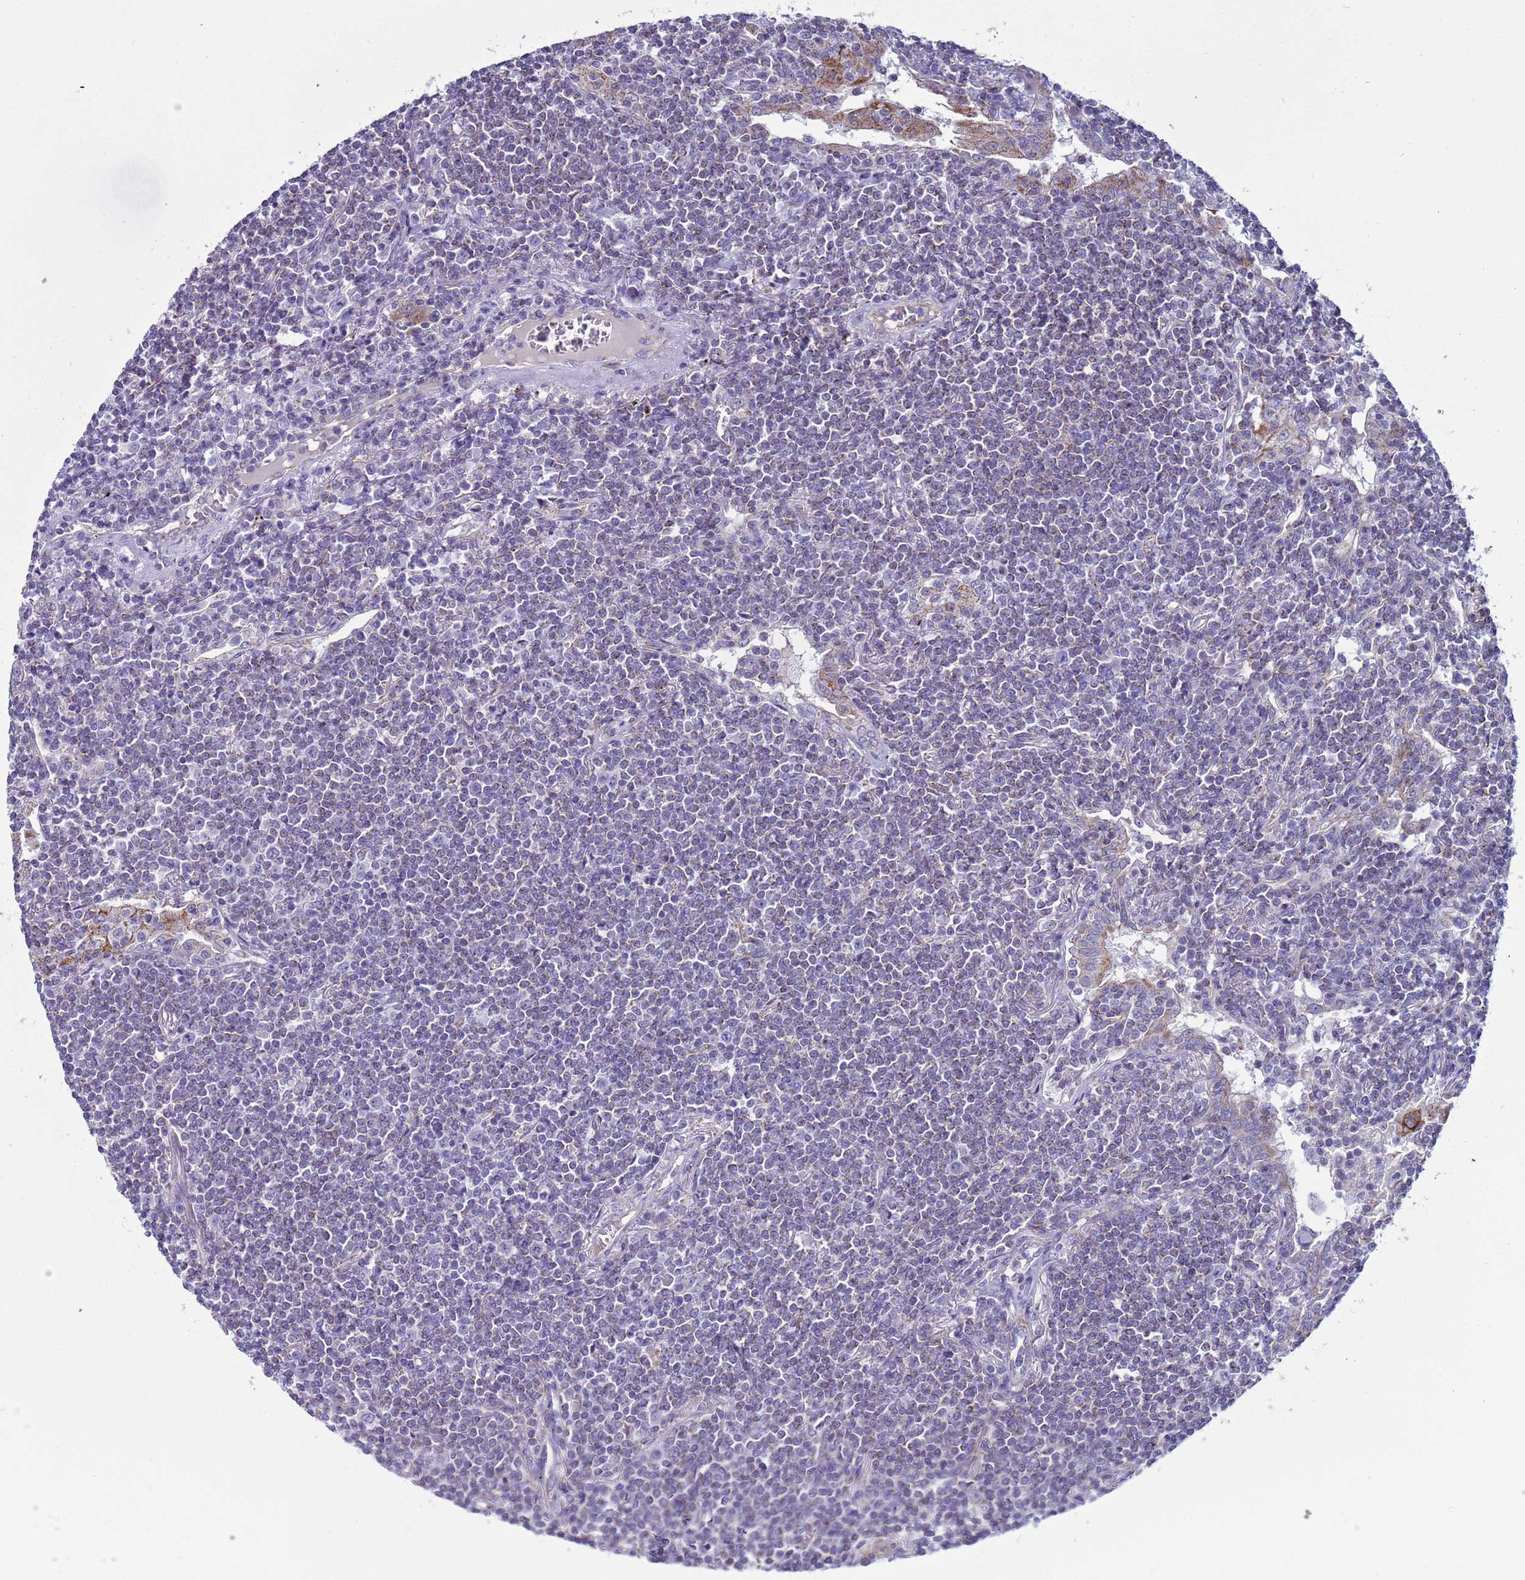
{"staining": {"intensity": "negative", "quantity": "none", "location": "none"}, "tissue": "lymphoma", "cell_type": "Tumor cells", "image_type": "cancer", "snomed": [{"axis": "morphology", "description": "Malignant lymphoma, non-Hodgkin's type, Low grade"}, {"axis": "topography", "description": "Lung"}], "caption": "Tumor cells are negative for brown protein staining in low-grade malignant lymphoma, non-Hodgkin's type.", "gene": "NCALD", "patient": {"sex": "female", "age": 71}}